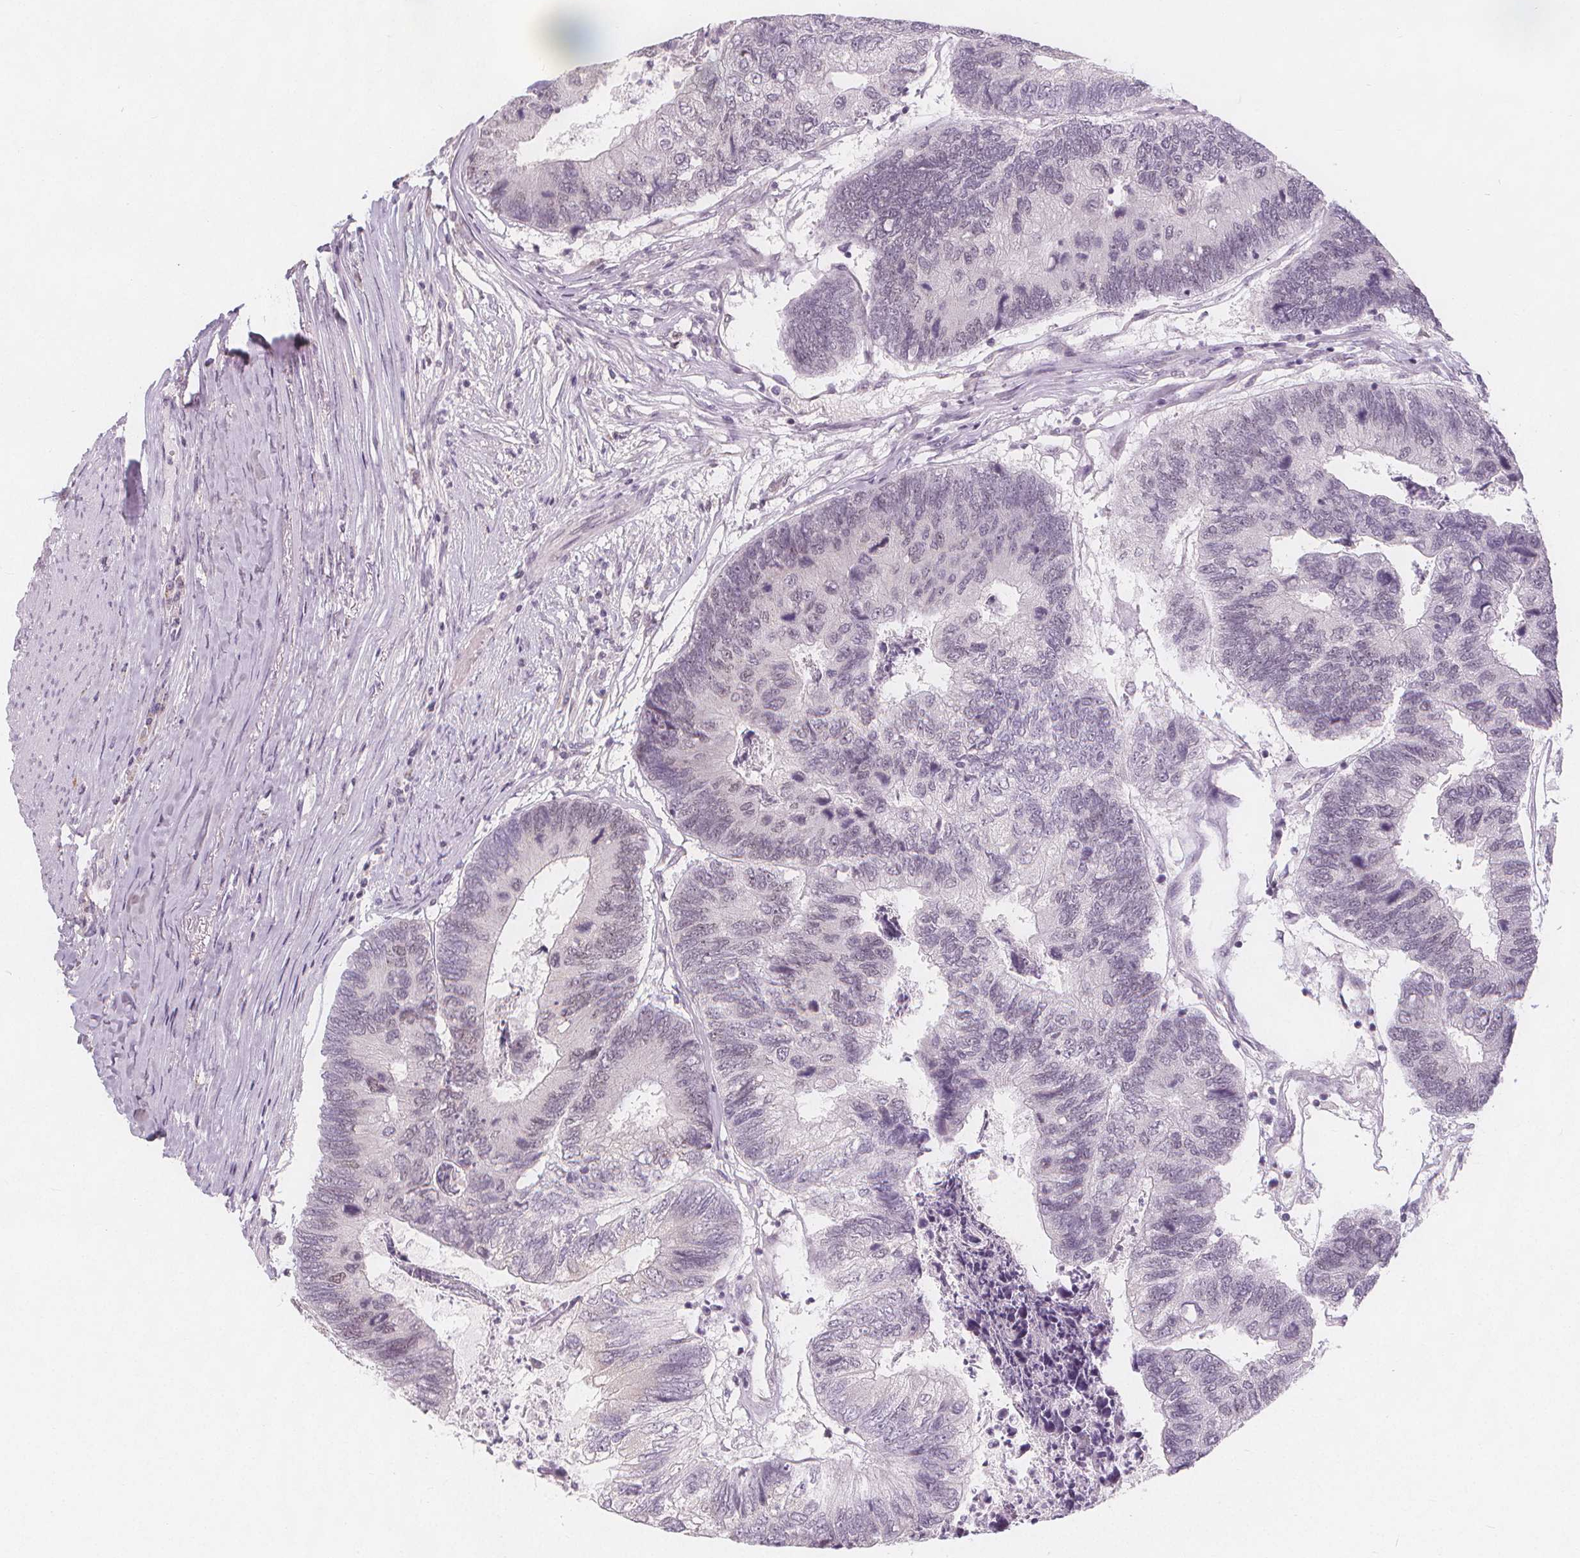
{"staining": {"intensity": "weak", "quantity": "25%-75%", "location": "nuclear"}, "tissue": "colorectal cancer", "cell_type": "Tumor cells", "image_type": "cancer", "snomed": [{"axis": "morphology", "description": "Adenocarcinoma, NOS"}, {"axis": "topography", "description": "Colon"}], "caption": "Adenocarcinoma (colorectal) was stained to show a protein in brown. There is low levels of weak nuclear positivity in approximately 25%-75% of tumor cells.", "gene": "TIPIN", "patient": {"sex": "female", "age": 67}}